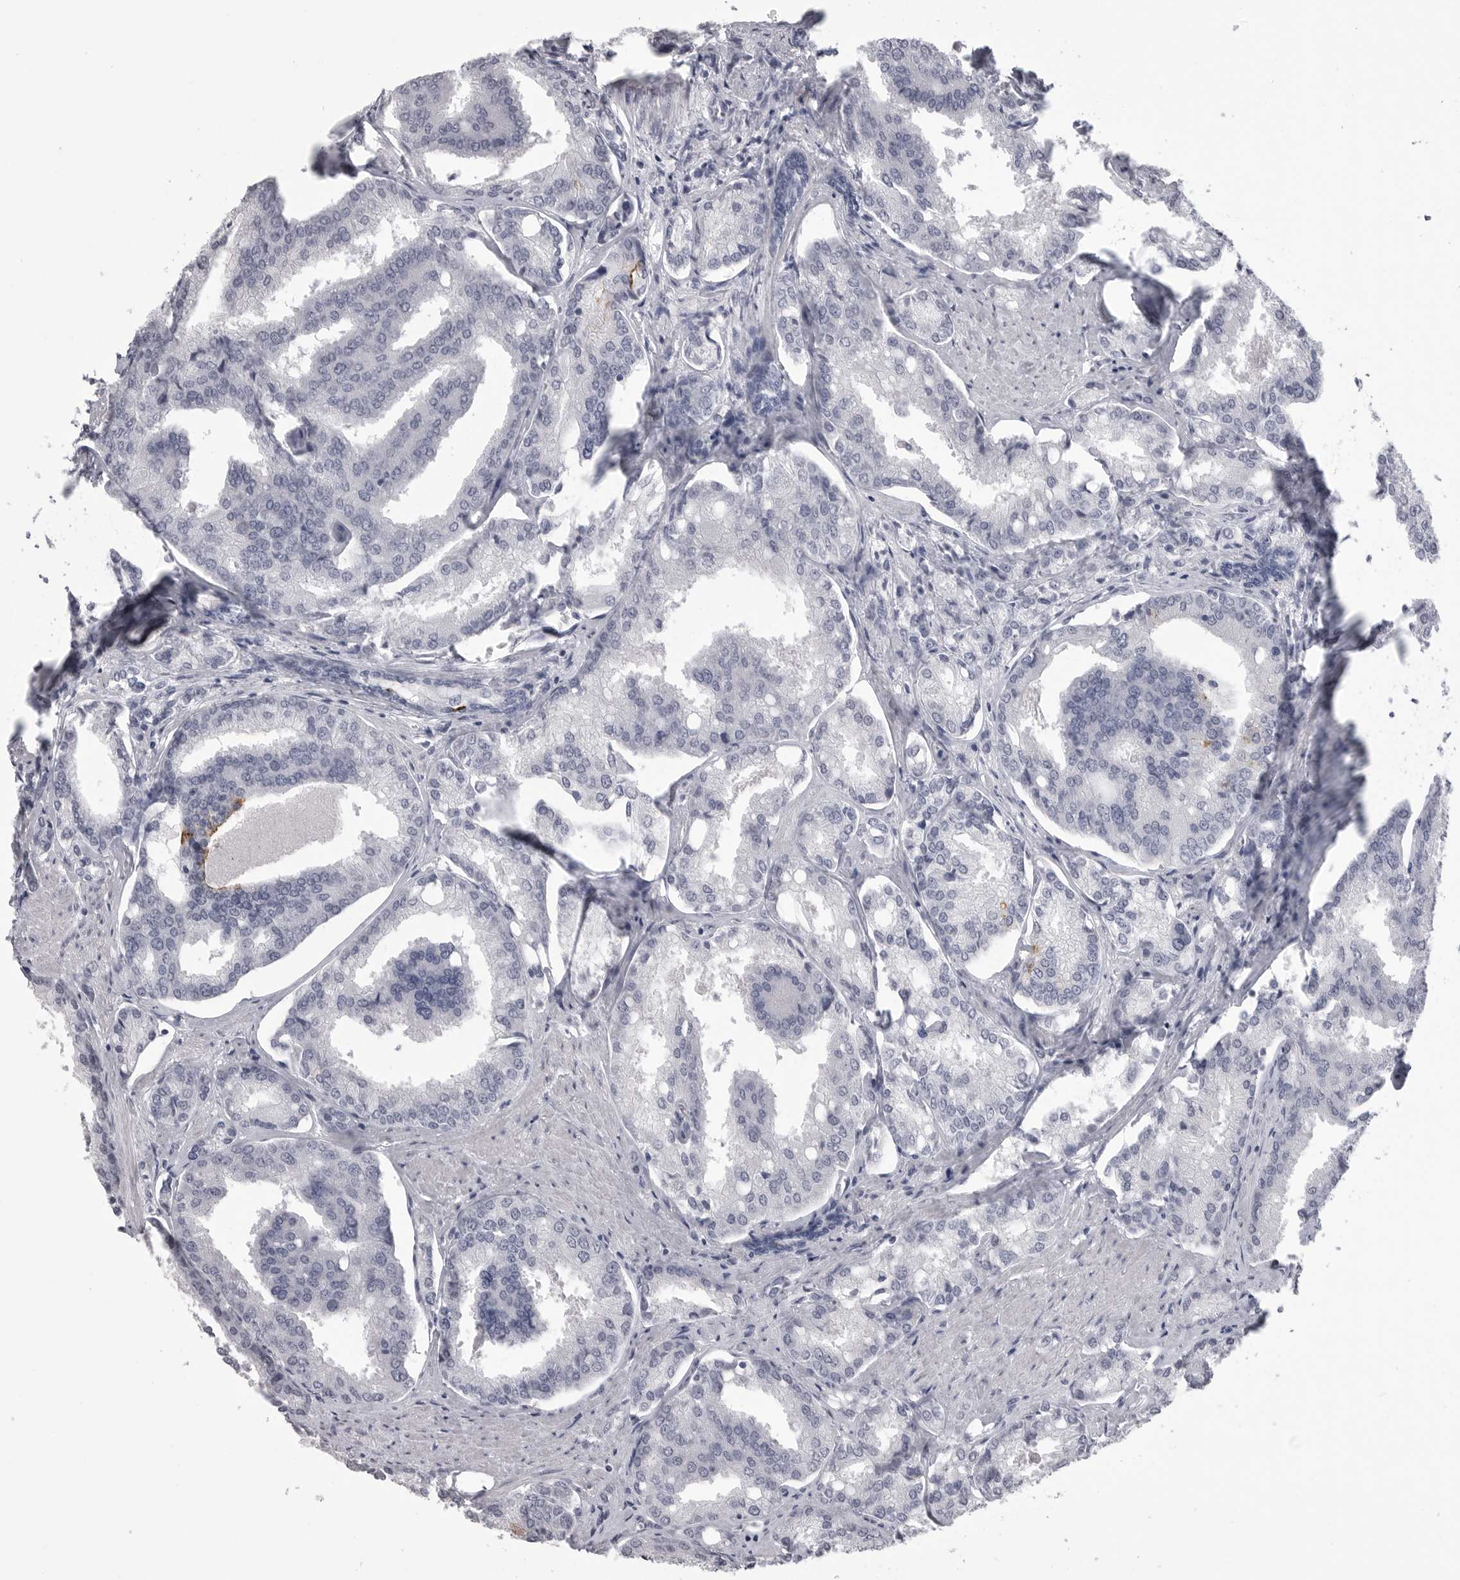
{"staining": {"intensity": "negative", "quantity": "none", "location": "none"}, "tissue": "prostate cancer", "cell_type": "Tumor cells", "image_type": "cancer", "snomed": [{"axis": "morphology", "description": "Adenocarcinoma, High grade"}, {"axis": "topography", "description": "Prostate"}], "caption": "Immunohistochemistry of adenocarcinoma (high-grade) (prostate) reveals no positivity in tumor cells.", "gene": "SERPING1", "patient": {"sex": "male", "age": 50}}